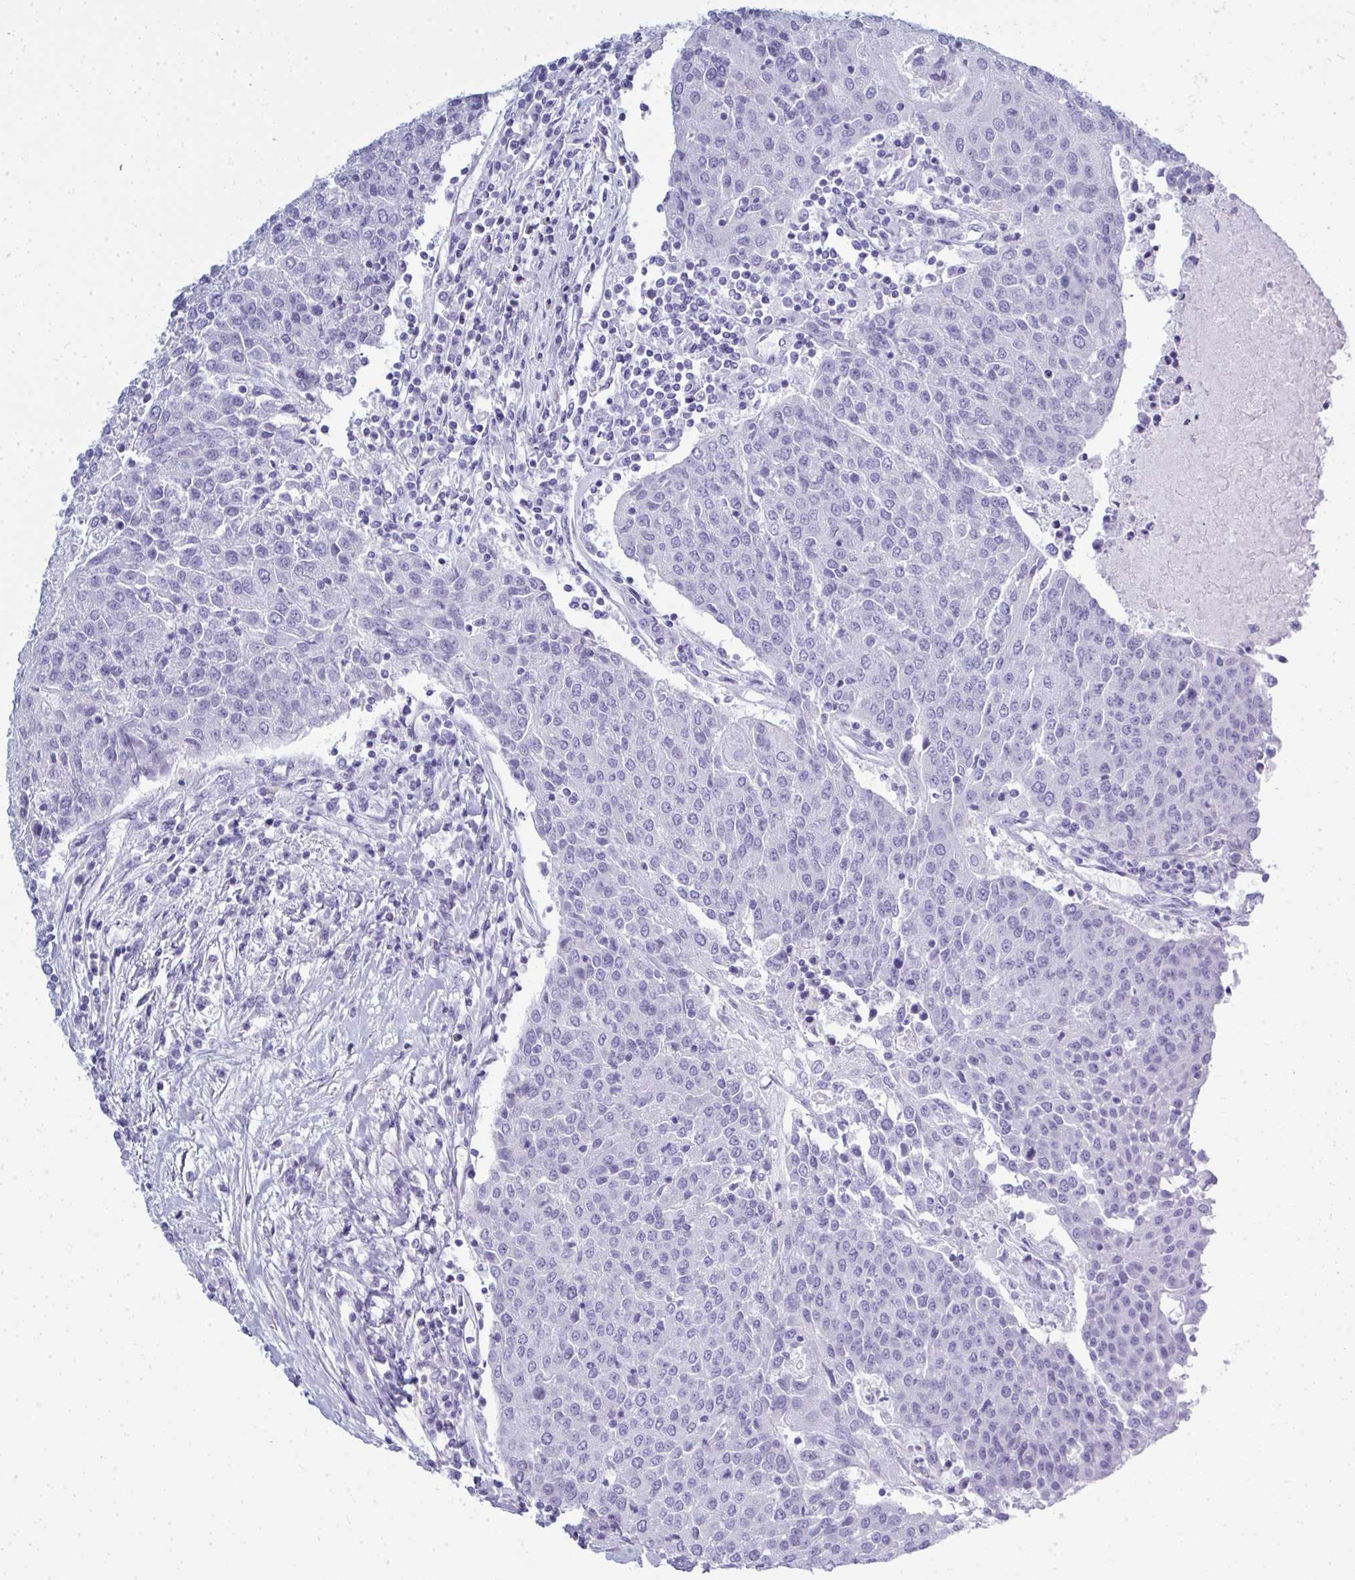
{"staining": {"intensity": "negative", "quantity": "none", "location": "none"}, "tissue": "urothelial cancer", "cell_type": "Tumor cells", "image_type": "cancer", "snomed": [{"axis": "morphology", "description": "Urothelial carcinoma, High grade"}, {"axis": "topography", "description": "Urinary bladder"}], "caption": "This is an immunohistochemistry micrograph of urothelial cancer. There is no positivity in tumor cells.", "gene": "QDPR", "patient": {"sex": "female", "age": 85}}